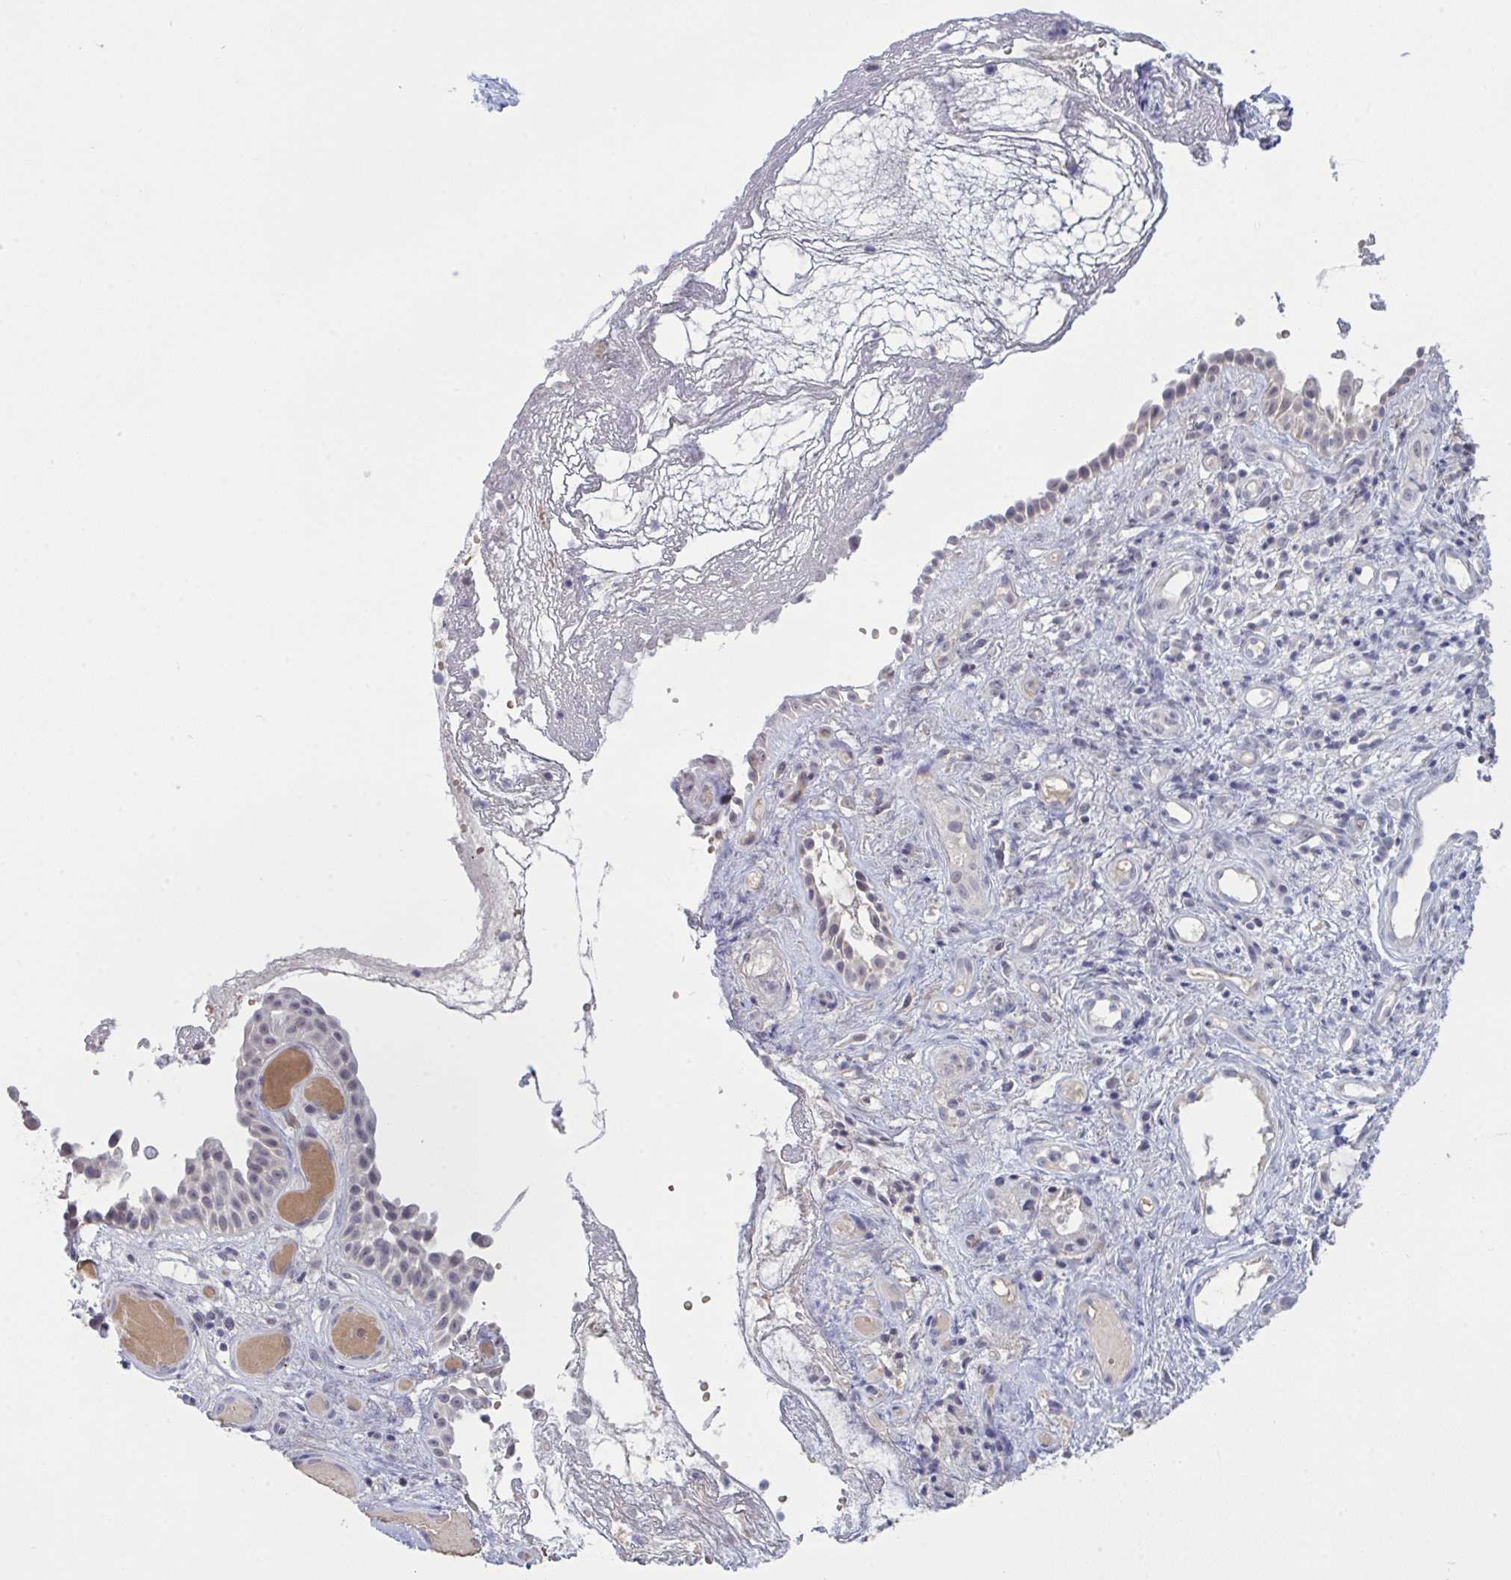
{"staining": {"intensity": "weak", "quantity": "<25%", "location": "cytoplasmic/membranous"}, "tissue": "nasopharynx", "cell_type": "Respiratory epithelial cells", "image_type": "normal", "snomed": [{"axis": "morphology", "description": "Normal tissue, NOS"}, {"axis": "morphology", "description": "Inflammation, NOS"}, {"axis": "topography", "description": "Nasopharynx"}], "caption": "The micrograph reveals no staining of respiratory epithelial cells in normal nasopharynx. Brightfield microscopy of immunohistochemistry stained with DAB (brown) and hematoxylin (blue), captured at high magnification.", "gene": "ZNF784", "patient": {"sex": "male", "age": 54}}